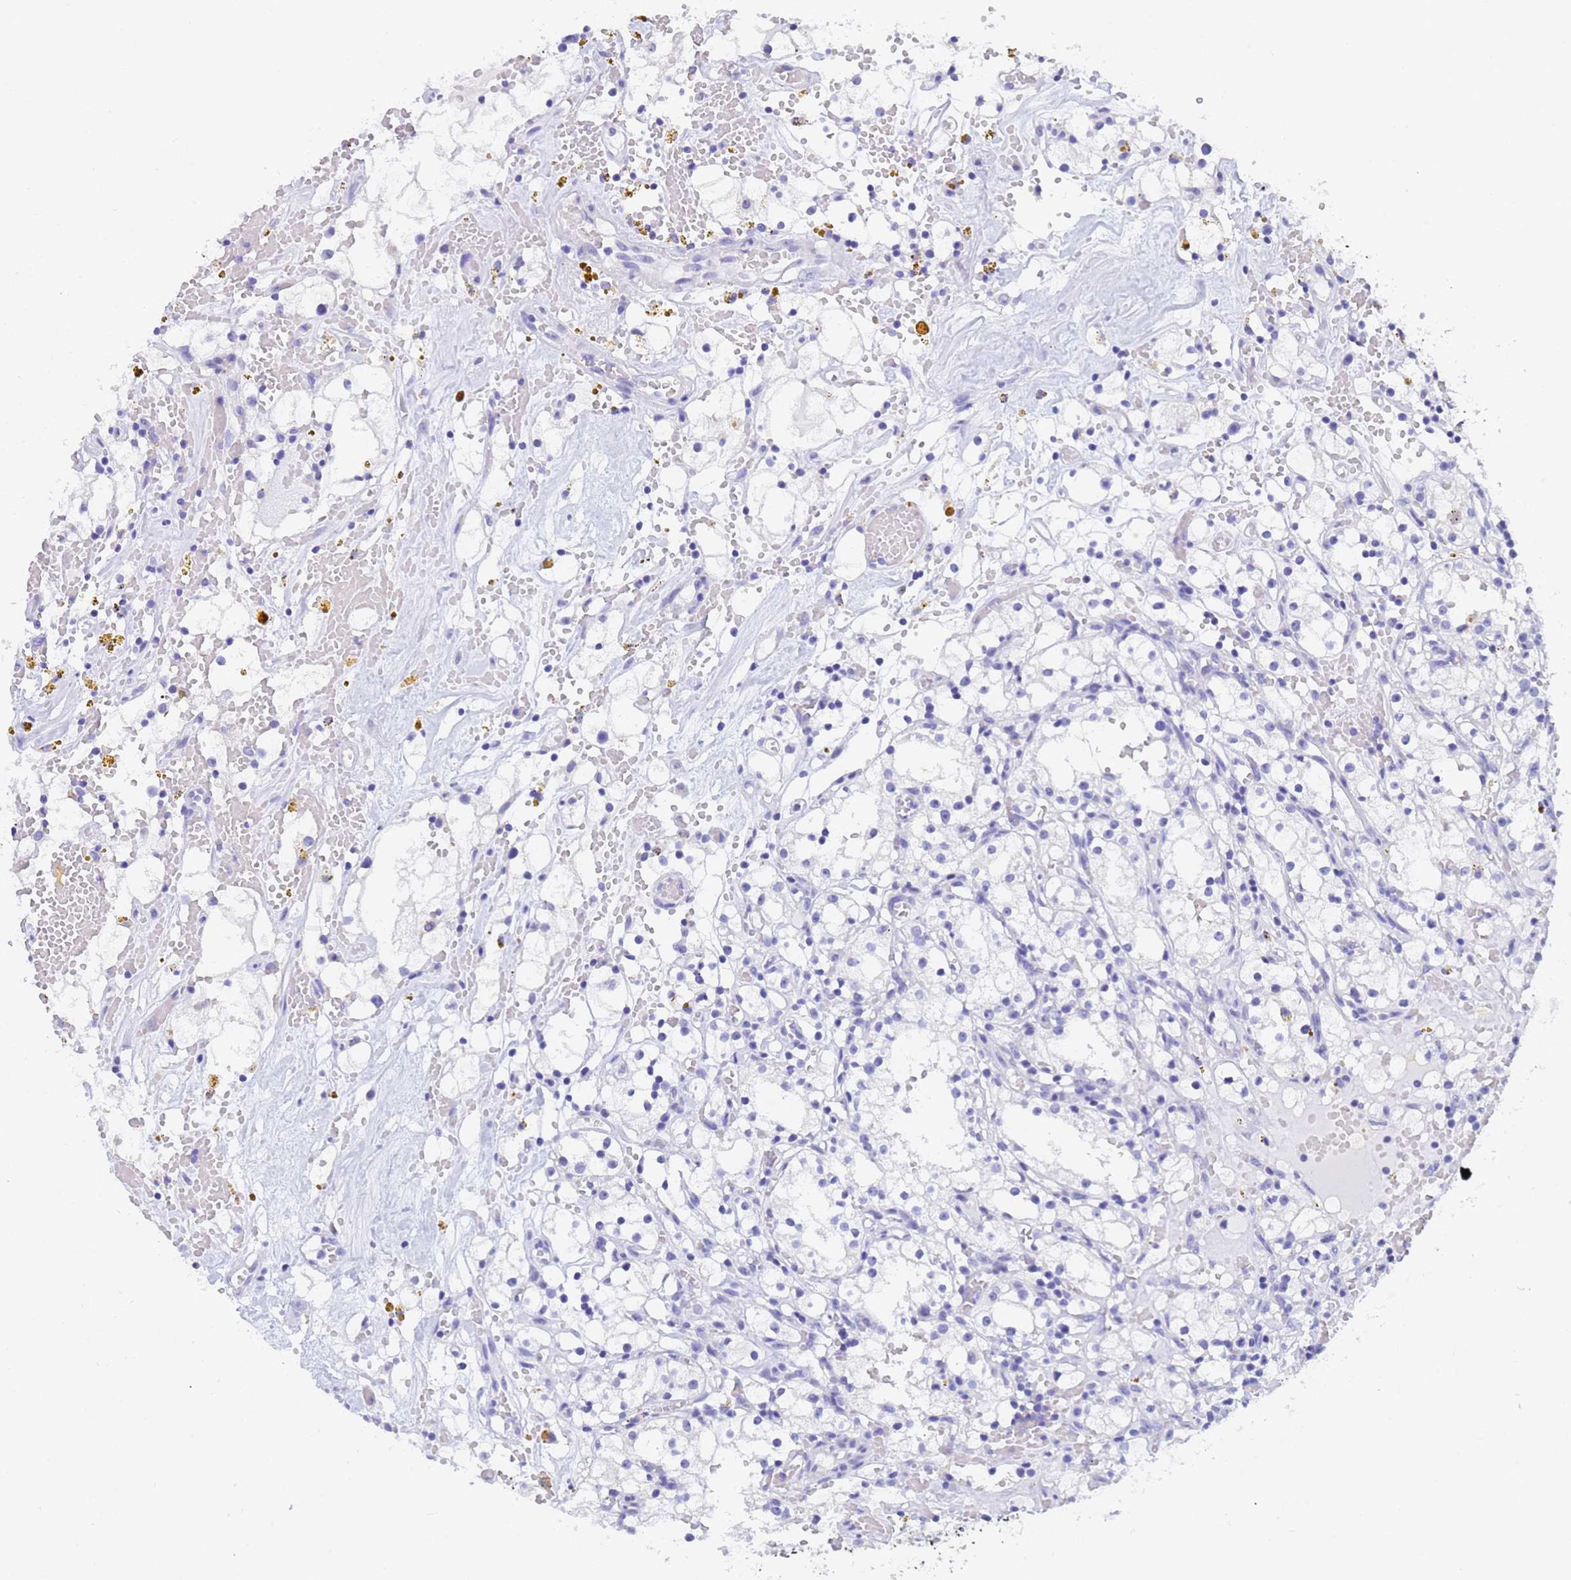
{"staining": {"intensity": "negative", "quantity": "none", "location": "none"}, "tissue": "renal cancer", "cell_type": "Tumor cells", "image_type": "cancer", "snomed": [{"axis": "morphology", "description": "Adenocarcinoma, NOS"}, {"axis": "topography", "description": "Kidney"}], "caption": "DAB (3,3'-diaminobenzidine) immunohistochemical staining of human renal cancer displays no significant expression in tumor cells. (Brightfield microscopy of DAB immunohistochemistry at high magnification).", "gene": "STATH", "patient": {"sex": "male", "age": 56}}